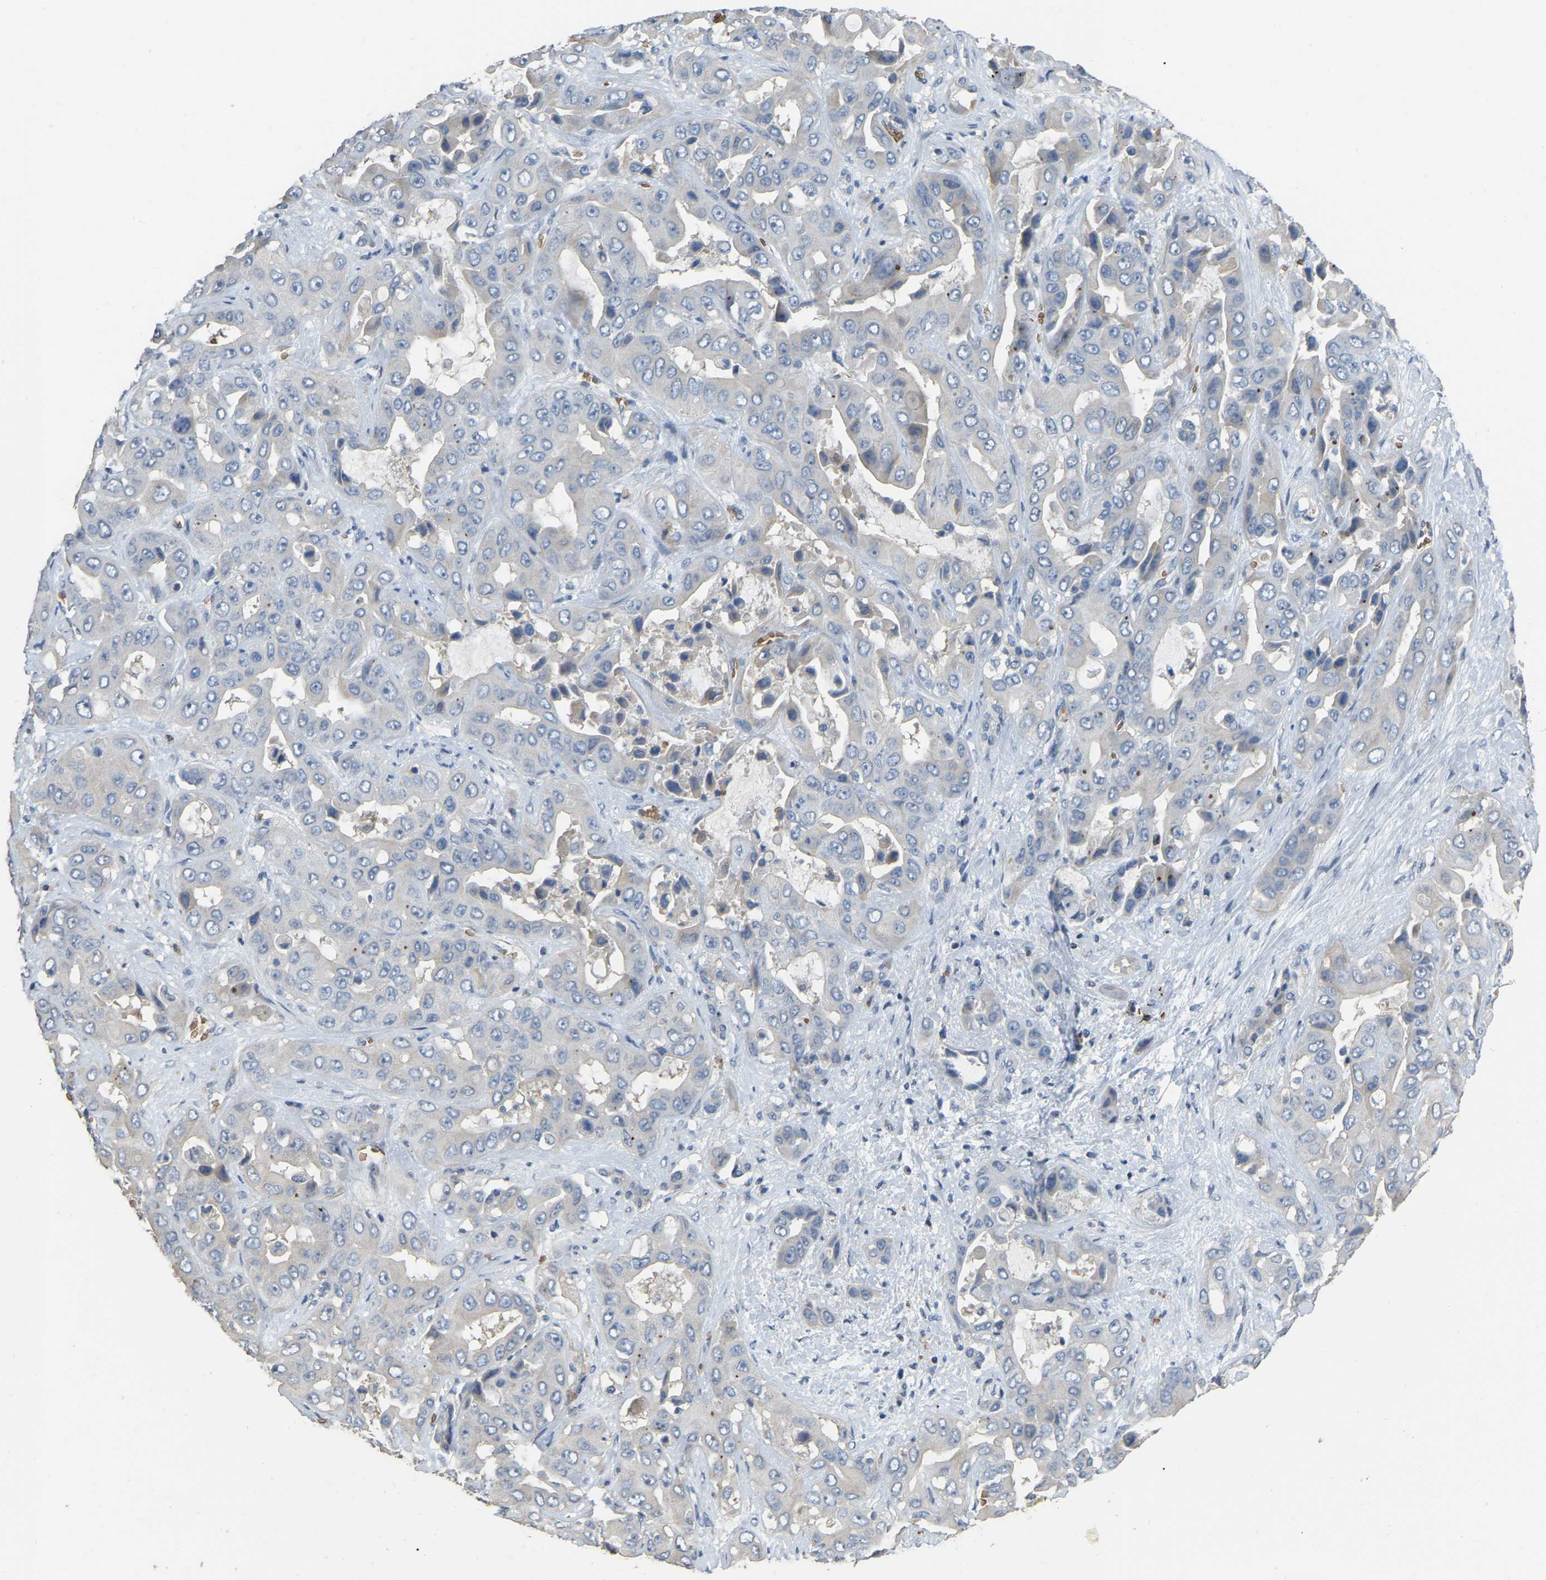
{"staining": {"intensity": "weak", "quantity": "<25%", "location": "cytoplasmic/membranous"}, "tissue": "liver cancer", "cell_type": "Tumor cells", "image_type": "cancer", "snomed": [{"axis": "morphology", "description": "Cholangiocarcinoma"}, {"axis": "topography", "description": "Liver"}], "caption": "Immunohistochemistry of human cholangiocarcinoma (liver) shows no expression in tumor cells.", "gene": "CFAP298", "patient": {"sex": "female", "age": 52}}